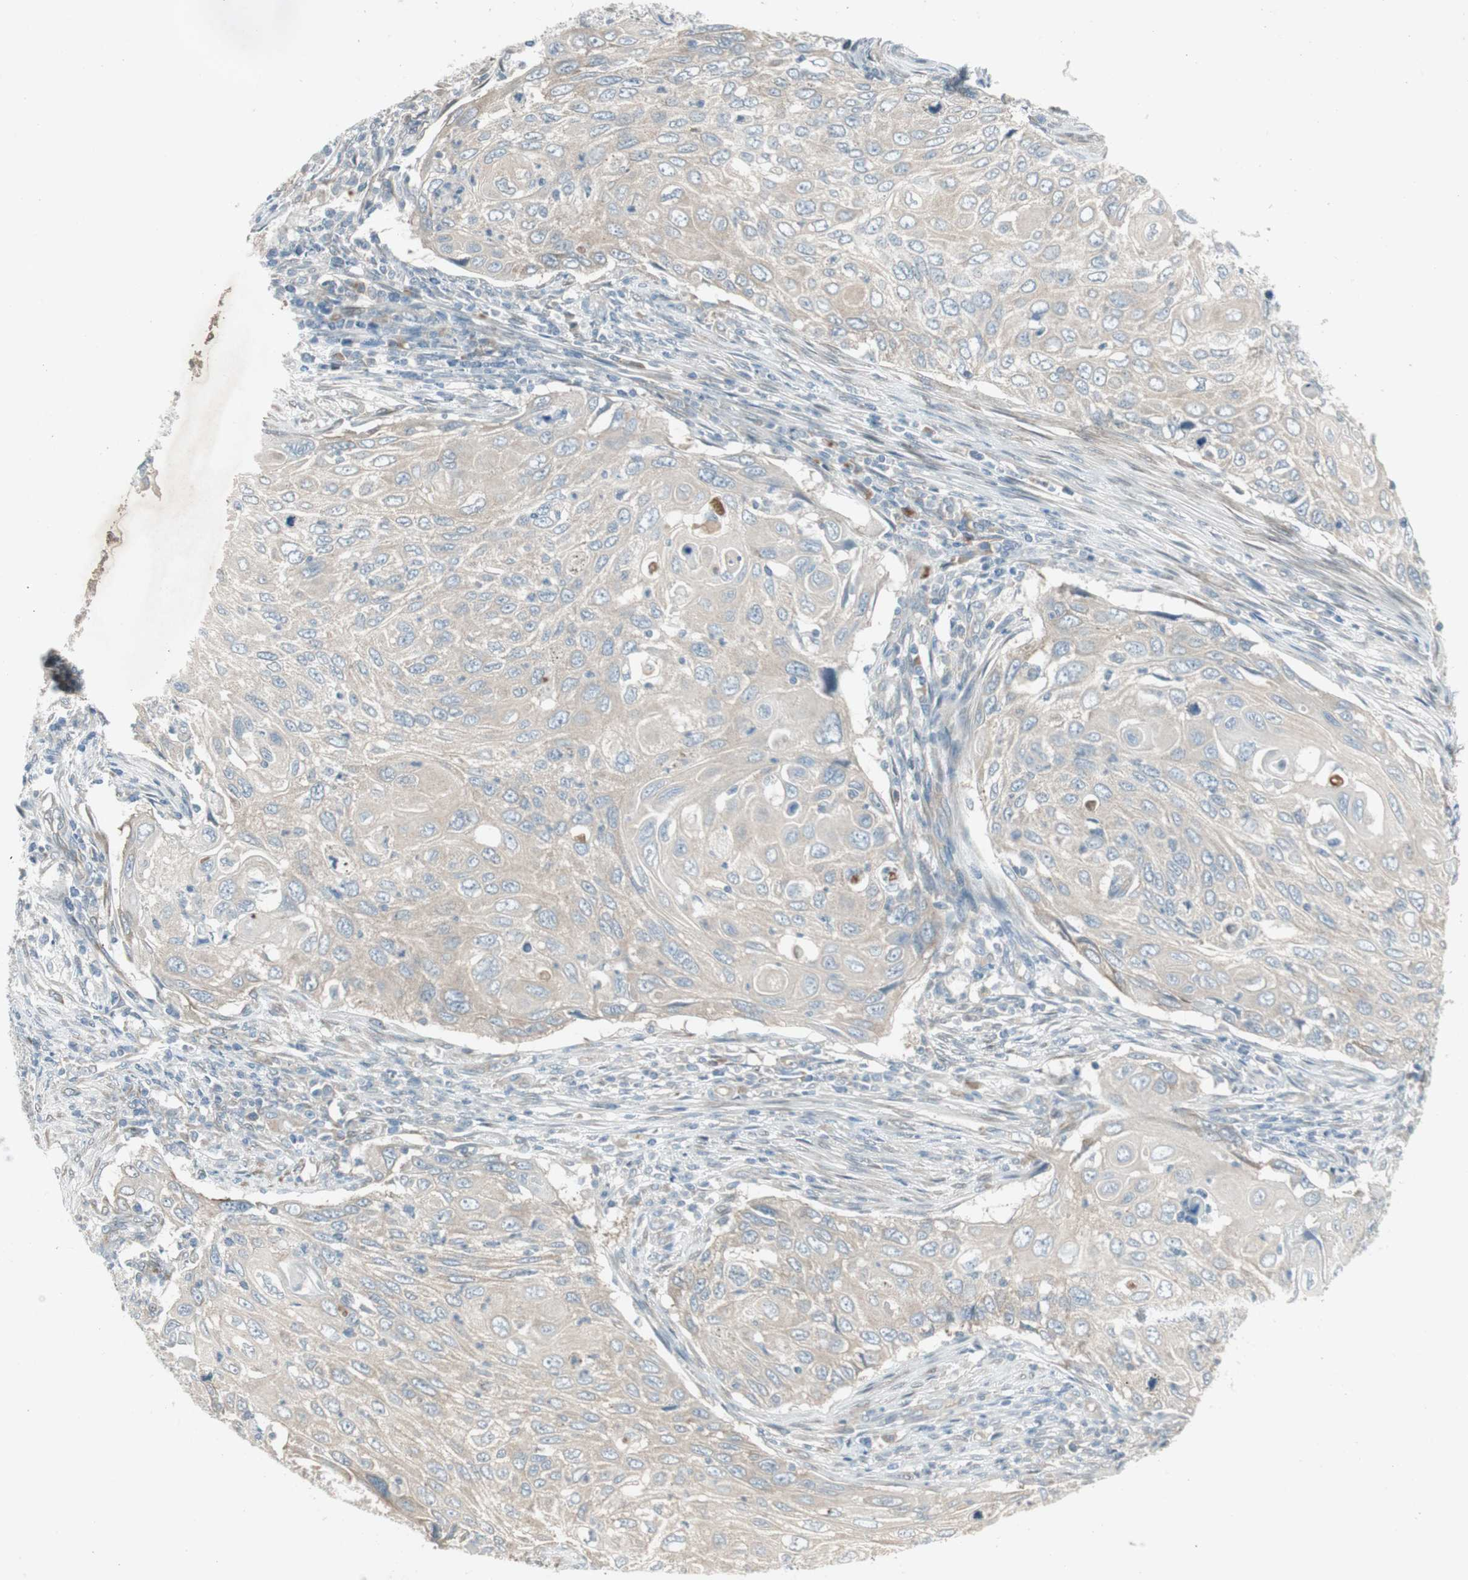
{"staining": {"intensity": "weak", "quantity": "25%-75%", "location": "cytoplasmic/membranous"}, "tissue": "cervical cancer", "cell_type": "Tumor cells", "image_type": "cancer", "snomed": [{"axis": "morphology", "description": "Squamous cell carcinoma, NOS"}, {"axis": "topography", "description": "Cervix"}], "caption": "The immunohistochemical stain shows weak cytoplasmic/membranous expression in tumor cells of cervical squamous cell carcinoma tissue.", "gene": "PANK2", "patient": {"sex": "female", "age": 70}}